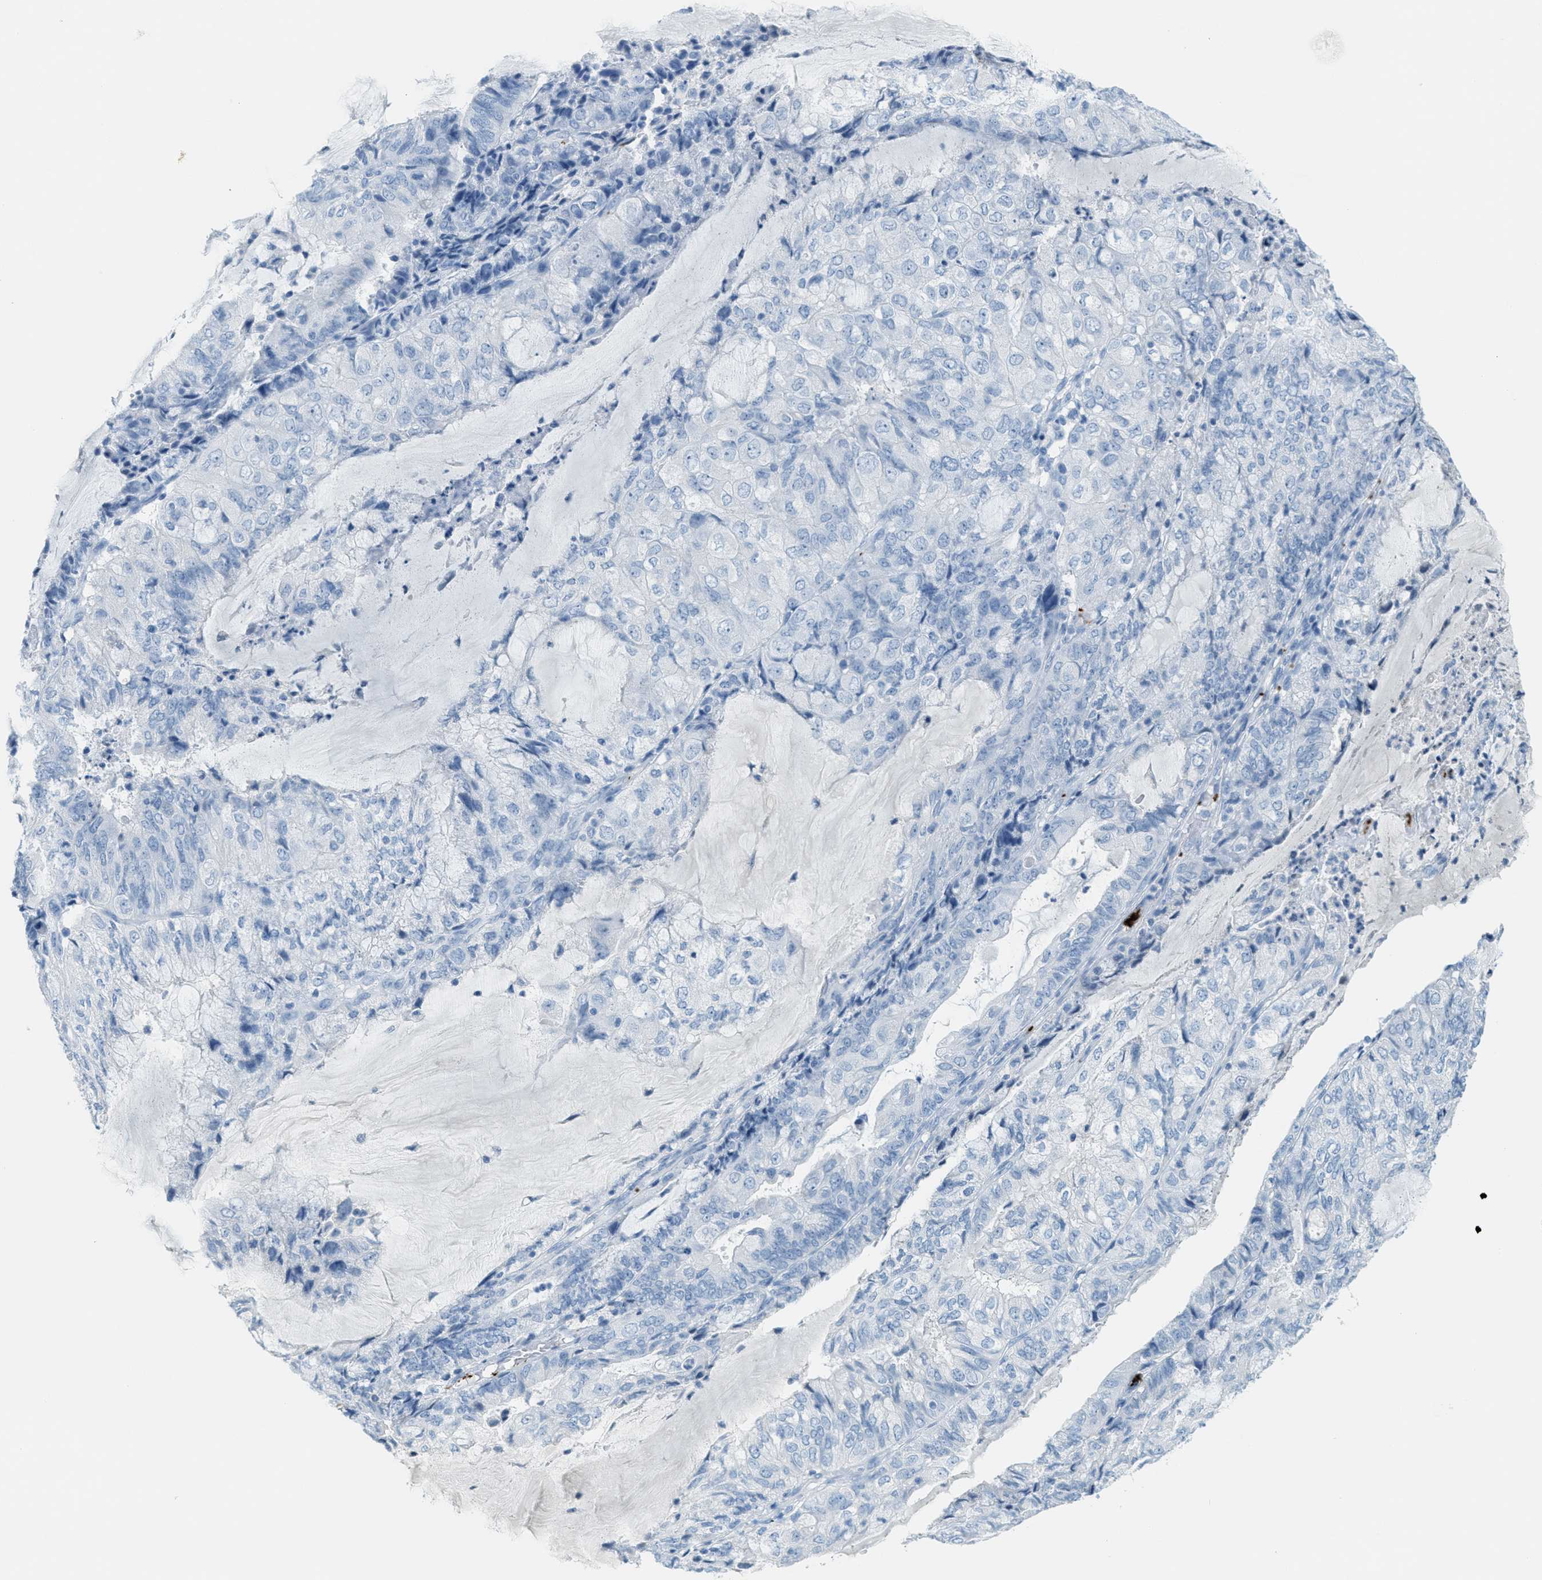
{"staining": {"intensity": "negative", "quantity": "none", "location": "none"}, "tissue": "endometrial cancer", "cell_type": "Tumor cells", "image_type": "cancer", "snomed": [{"axis": "morphology", "description": "Adenocarcinoma, NOS"}, {"axis": "topography", "description": "Endometrium"}], "caption": "An image of endometrial cancer (adenocarcinoma) stained for a protein demonstrates no brown staining in tumor cells.", "gene": "PPBP", "patient": {"sex": "female", "age": 81}}